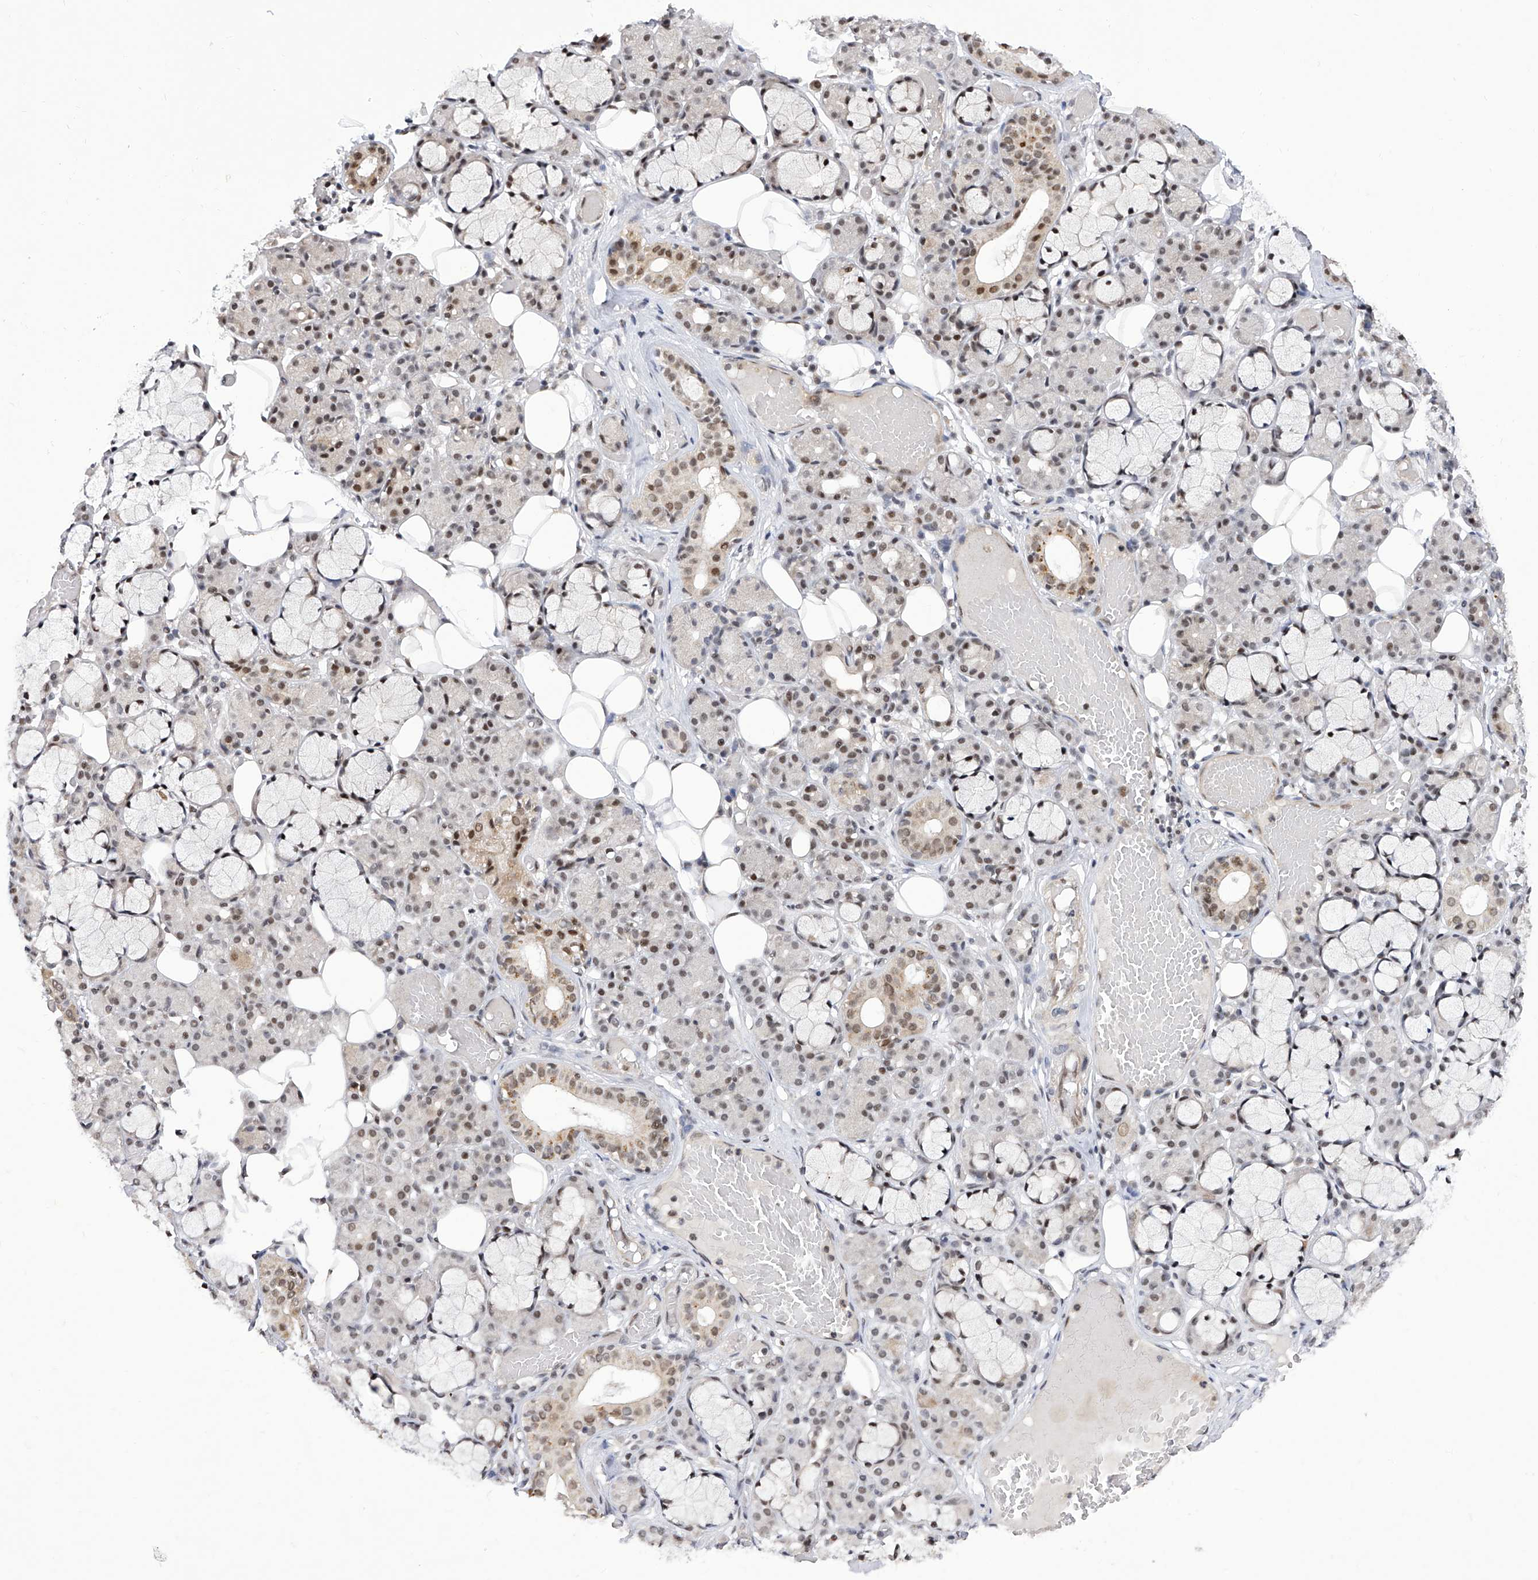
{"staining": {"intensity": "moderate", "quantity": "25%-75%", "location": "nuclear"}, "tissue": "salivary gland", "cell_type": "Glandular cells", "image_type": "normal", "snomed": [{"axis": "morphology", "description": "Normal tissue, NOS"}, {"axis": "topography", "description": "Salivary gland"}], "caption": "A micrograph showing moderate nuclear expression in approximately 25%-75% of glandular cells in unremarkable salivary gland, as visualized by brown immunohistochemical staining.", "gene": "RAD54L", "patient": {"sex": "male", "age": 63}}